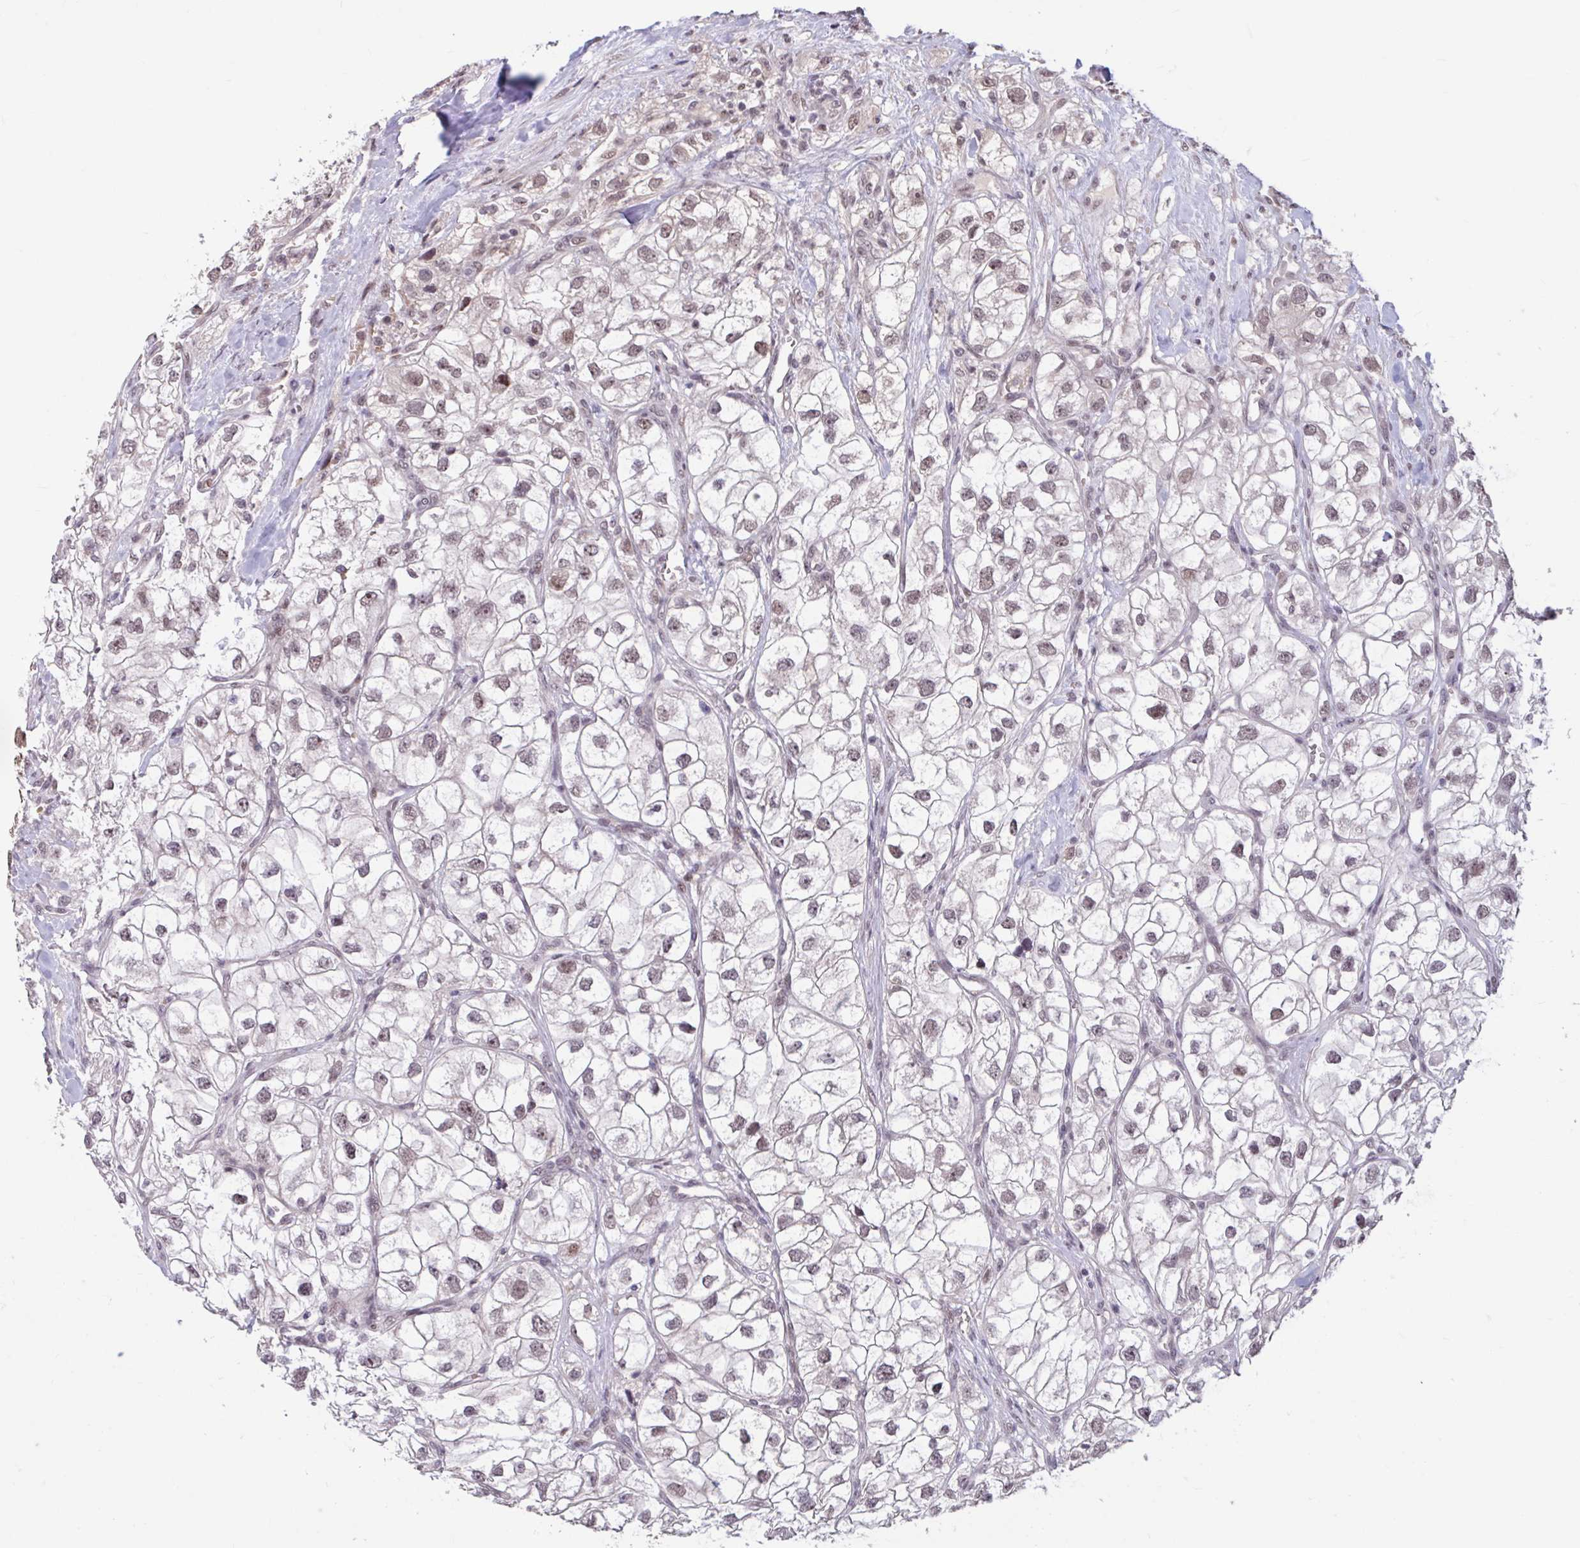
{"staining": {"intensity": "weak", "quantity": ">75%", "location": "nuclear"}, "tissue": "renal cancer", "cell_type": "Tumor cells", "image_type": "cancer", "snomed": [{"axis": "morphology", "description": "Adenocarcinoma, NOS"}, {"axis": "topography", "description": "Kidney"}], "caption": "Tumor cells display low levels of weak nuclear positivity in approximately >75% of cells in human renal cancer (adenocarcinoma). (IHC, brightfield microscopy, high magnification).", "gene": "ZNF414", "patient": {"sex": "male", "age": 59}}